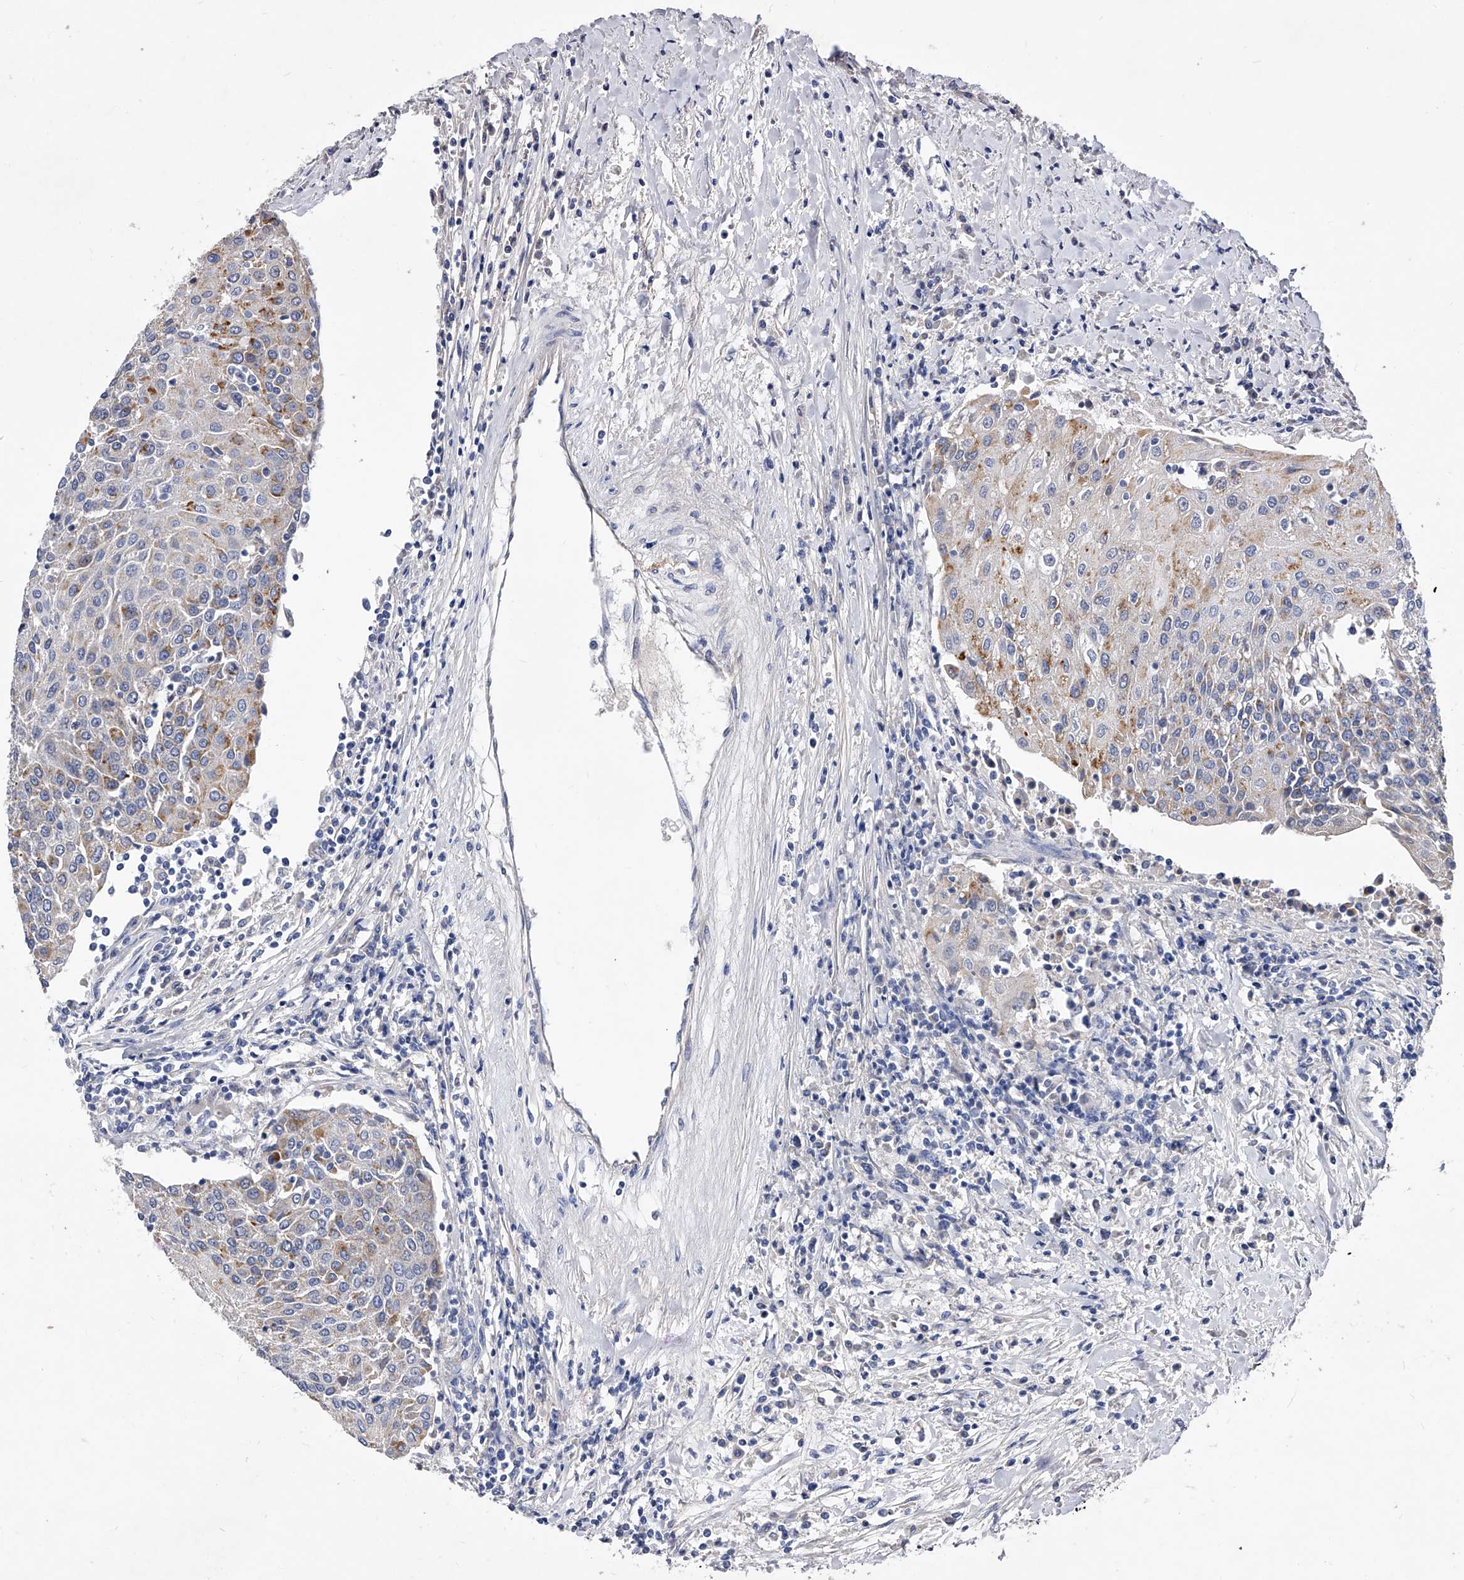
{"staining": {"intensity": "weak", "quantity": "25%-75%", "location": "cytoplasmic/membranous"}, "tissue": "urothelial cancer", "cell_type": "Tumor cells", "image_type": "cancer", "snomed": [{"axis": "morphology", "description": "Urothelial carcinoma, High grade"}, {"axis": "topography", "description": "Urinary bladder"}], "caption": "Human urothelial carcinoma (high-grade) stained for a protein (brown) shows weak cytoplasmic/membranous positive positivity in about 25%-75% of tumor cells.", "gene": "ZNF529", "patient": {"sex": "female", "age": 85}}